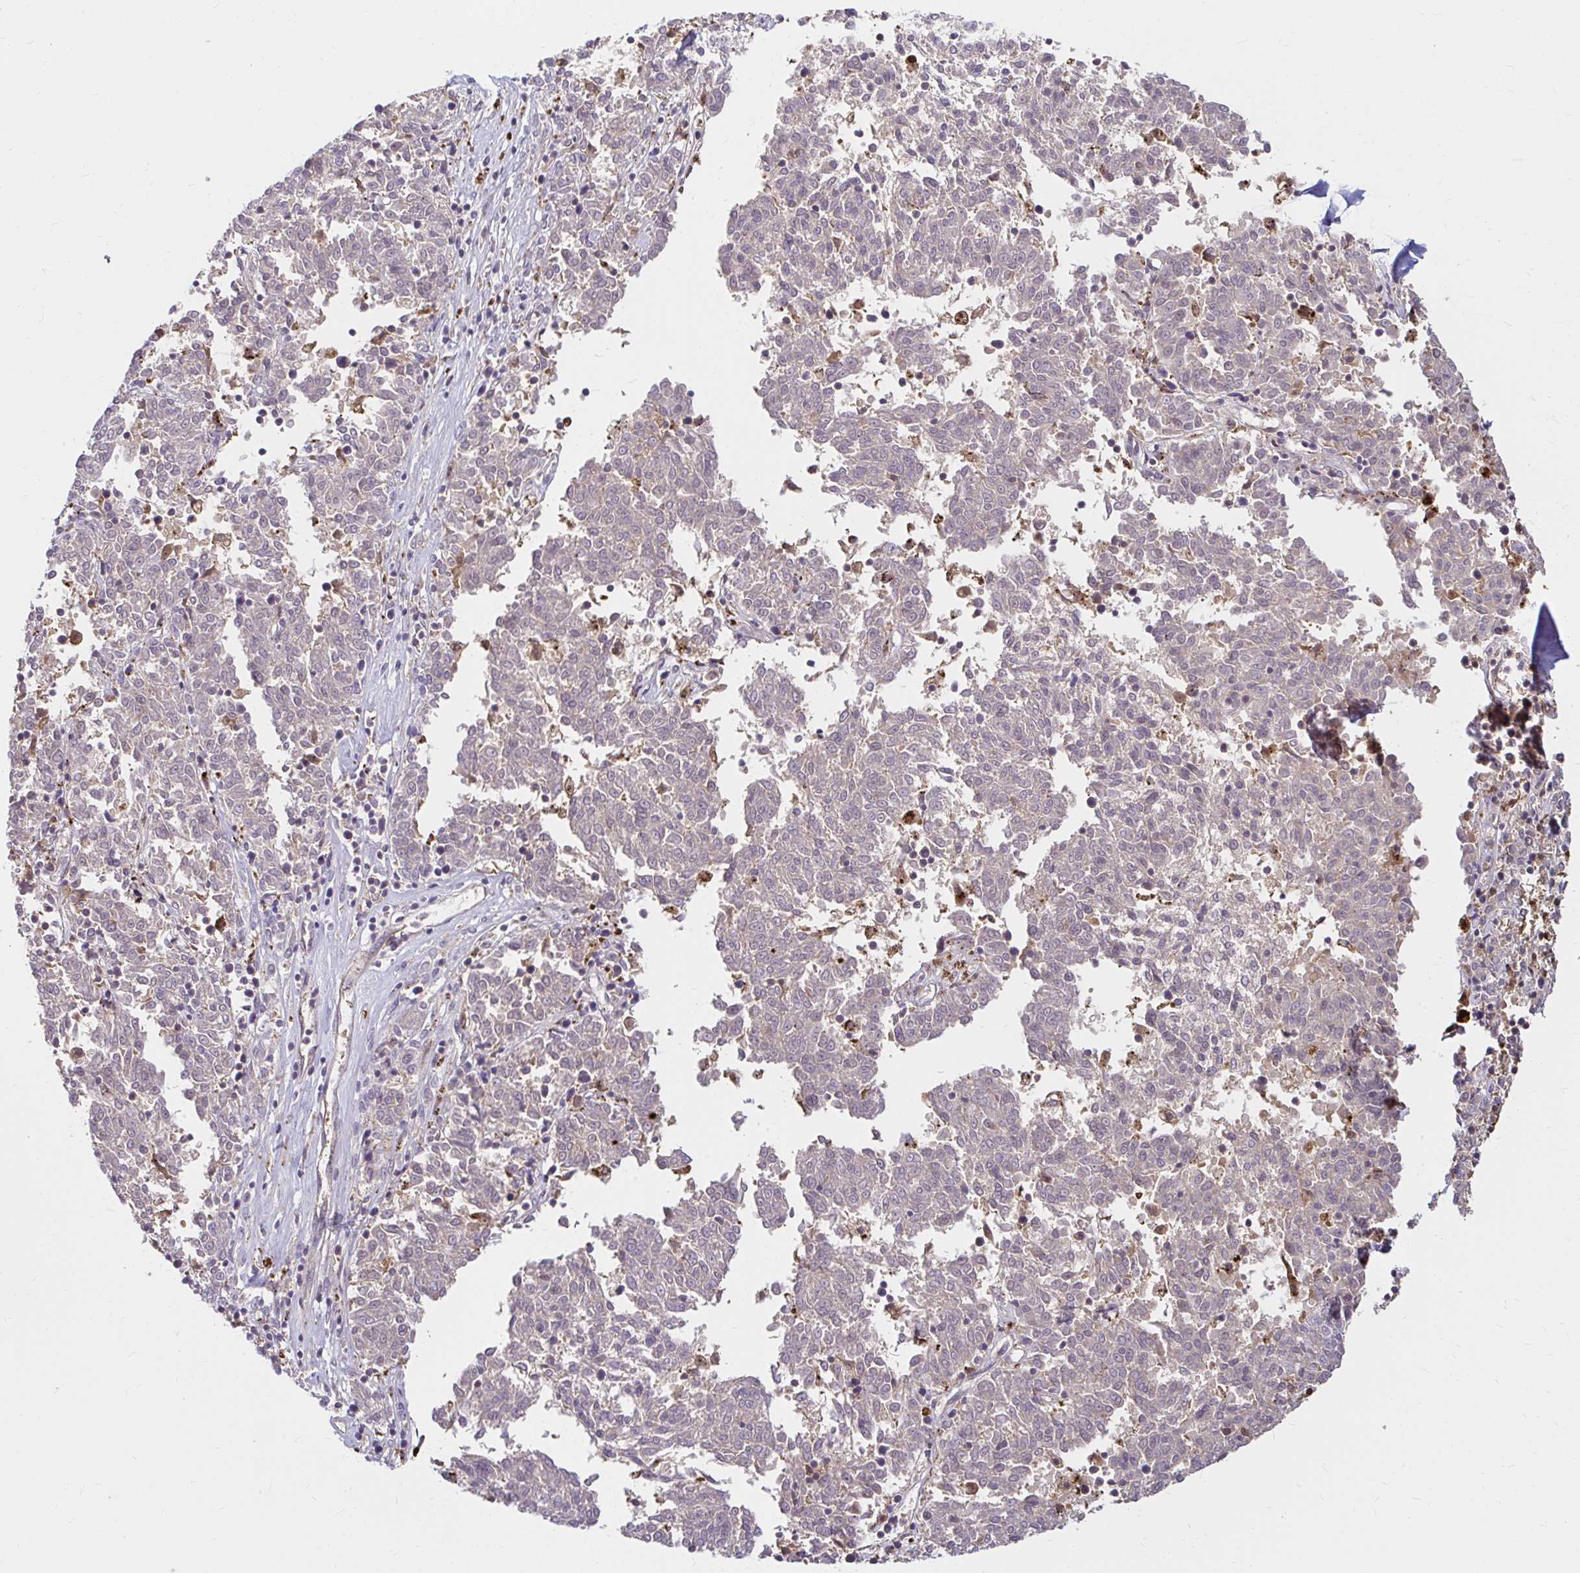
{"staining": {"intensity": "negative", "quantity": "none", "location": "none"}, "tissue": "melanoma", "cell_type": "Tumor cells", "image_type": "cancer", "snomed": [{"axis": "morphology", "description": "Malignant melanoma, NOS"}, {"axis": "topography", "description": "Skin"}], "caption": "Histopathology image shows no protein expression in tumor cells of malignant melanoma tissue.", "gene": "PYCARD", "patient": {"sex": "female", "age": 72}}